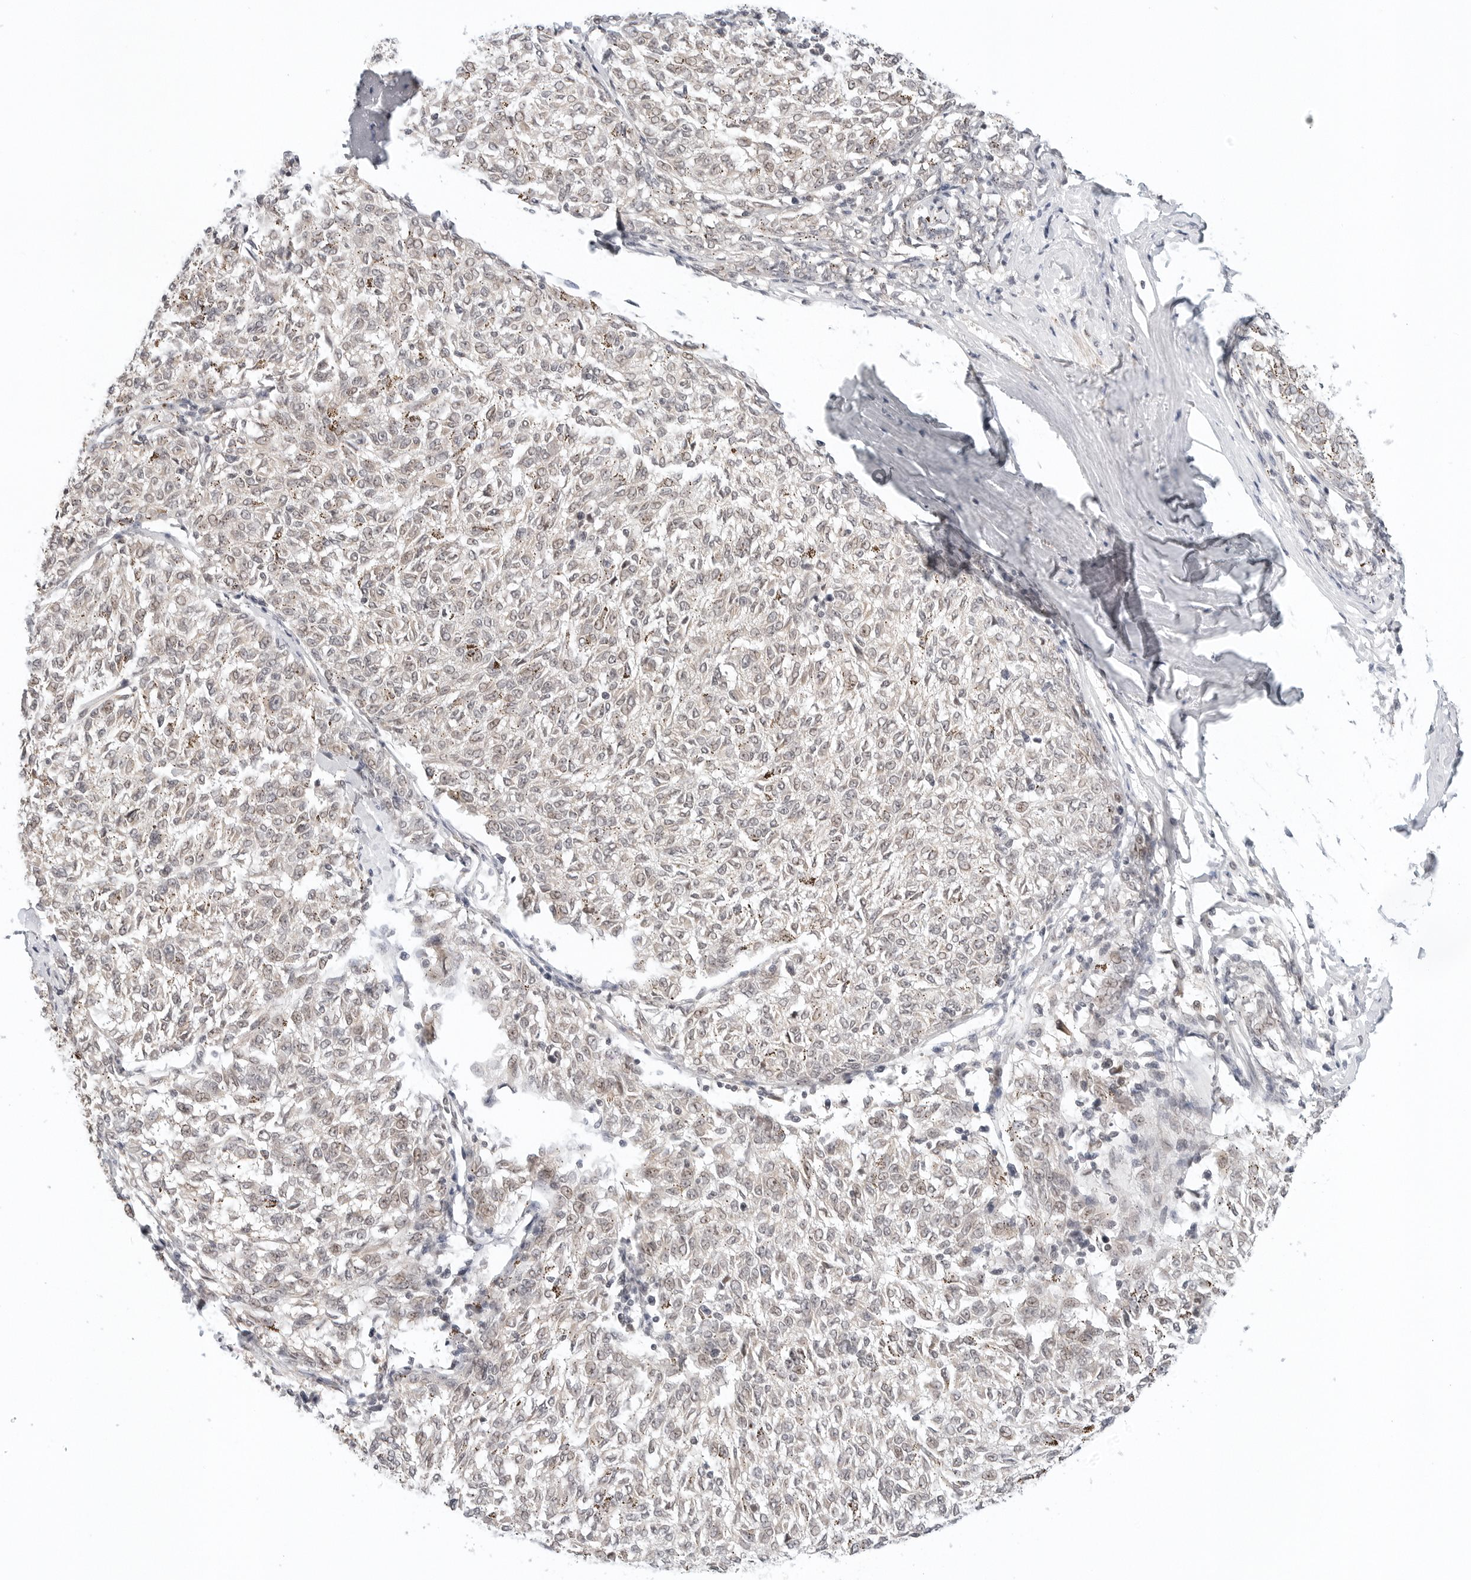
{"staining": {"intensity": "weak", "quantity": "25%-75%", "location": "nuclear"}, "tissue": "melanoma", "cell_type": "Tumor cells", "image_type": "cancer", "snomed": [{"axis": "morphology", "description": "Malignant melanoma, NOS"}, {"axis": "topography", "description": "Skin"}], "caption": "Malignant melanoma tissue displays weak nuclear staining in approximately 25%-75% of tumor cells, visualized by immunohistochemistry.", "gene": "TSEN2", "patient": {"sex": "female", "age": 72}}